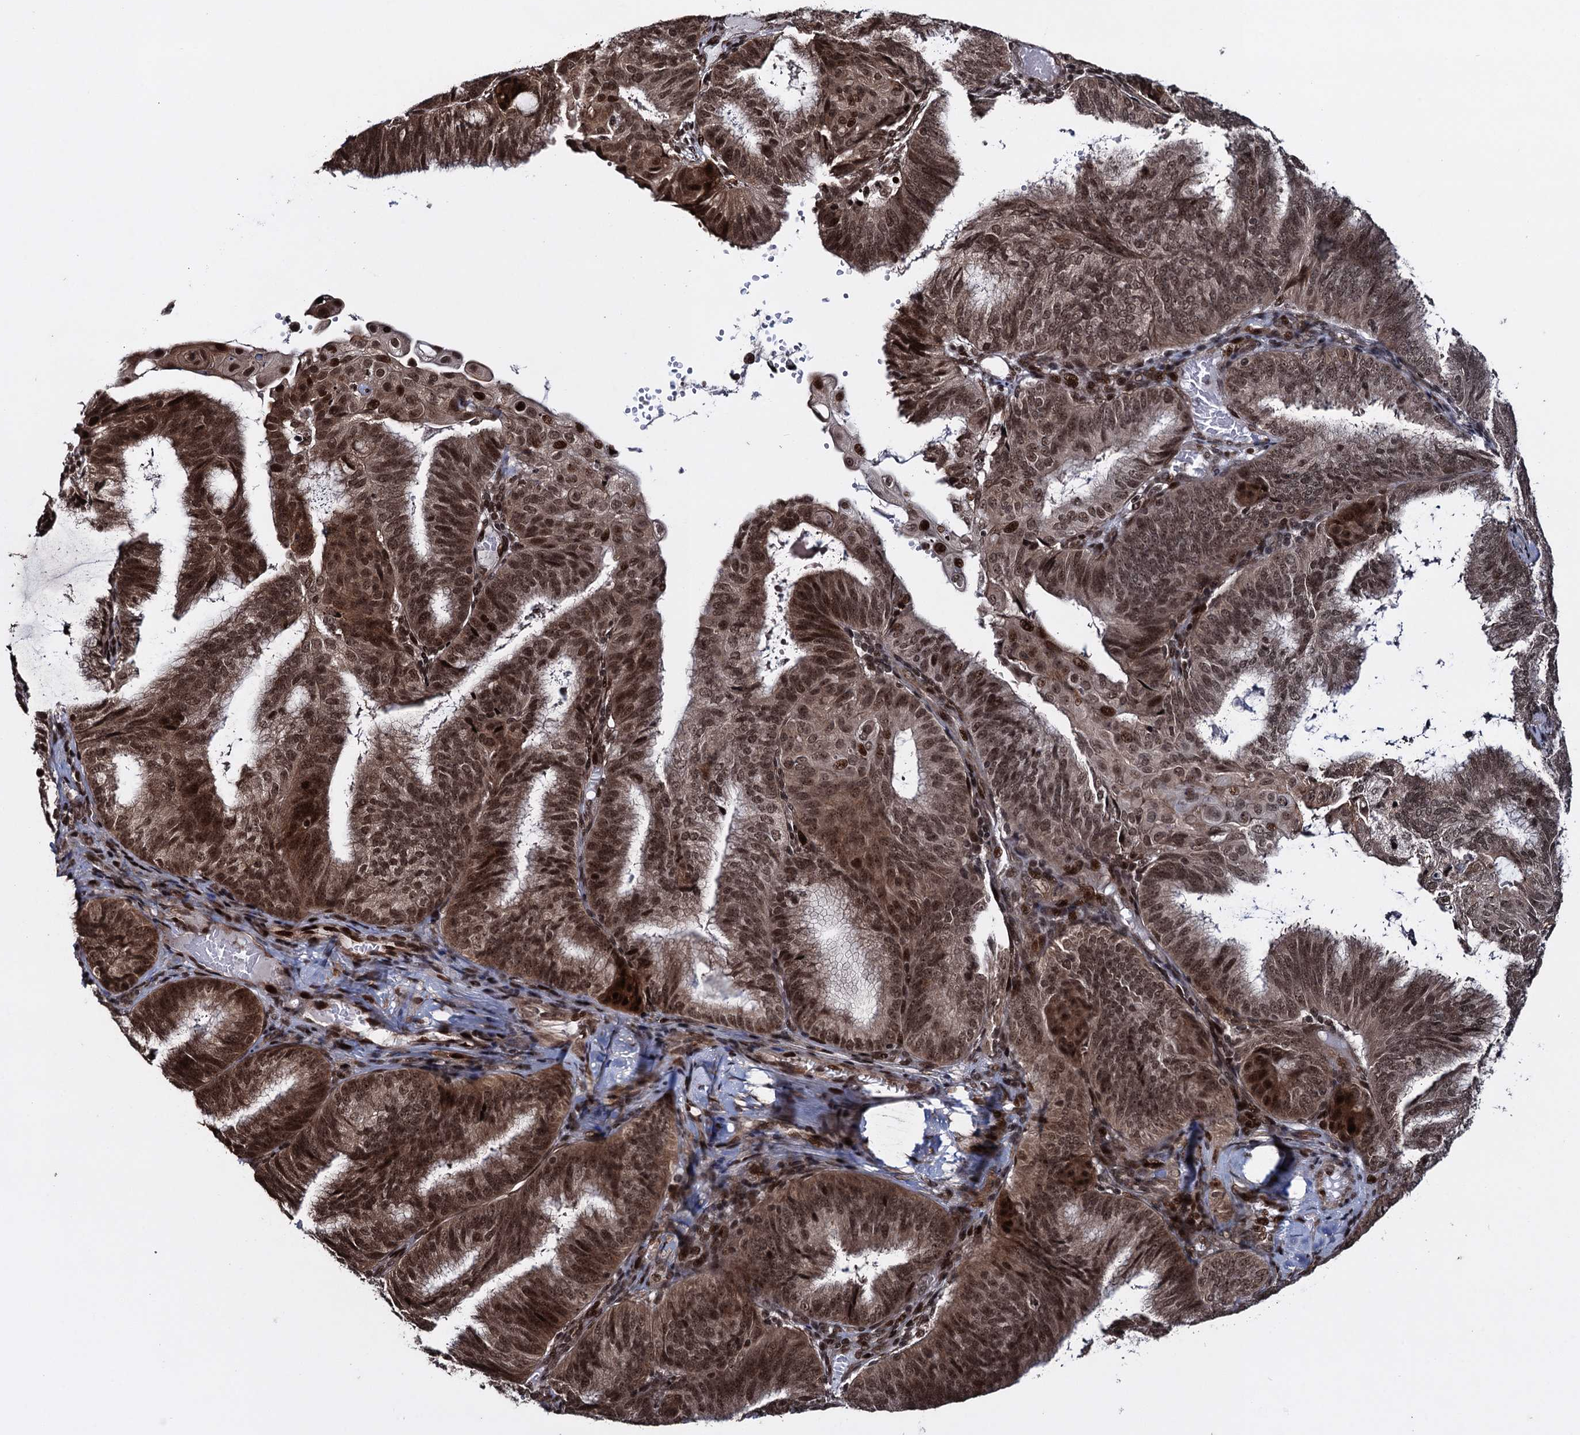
{"staining": {"intensity": "moderate", "quantity": ">75%", "location": "nuclear"}, "tissue": "endometrial cancer", "cell_type": "Tumor cells", "image_type": "cancer", "snomed": [{"axis": "morphology", "description": "Adenocarcinoma, NOS"}, {"axis": "topography", "description": "Endometrium"}], "caption": "Endometrial adenocarcinoma was stained to show a protein in brown. There is medium levels of moderate nuclear staining in approximately >75% of tumor cells.", "gene": "ZNF169", "patient": {"sex": "female", "age": 49}}